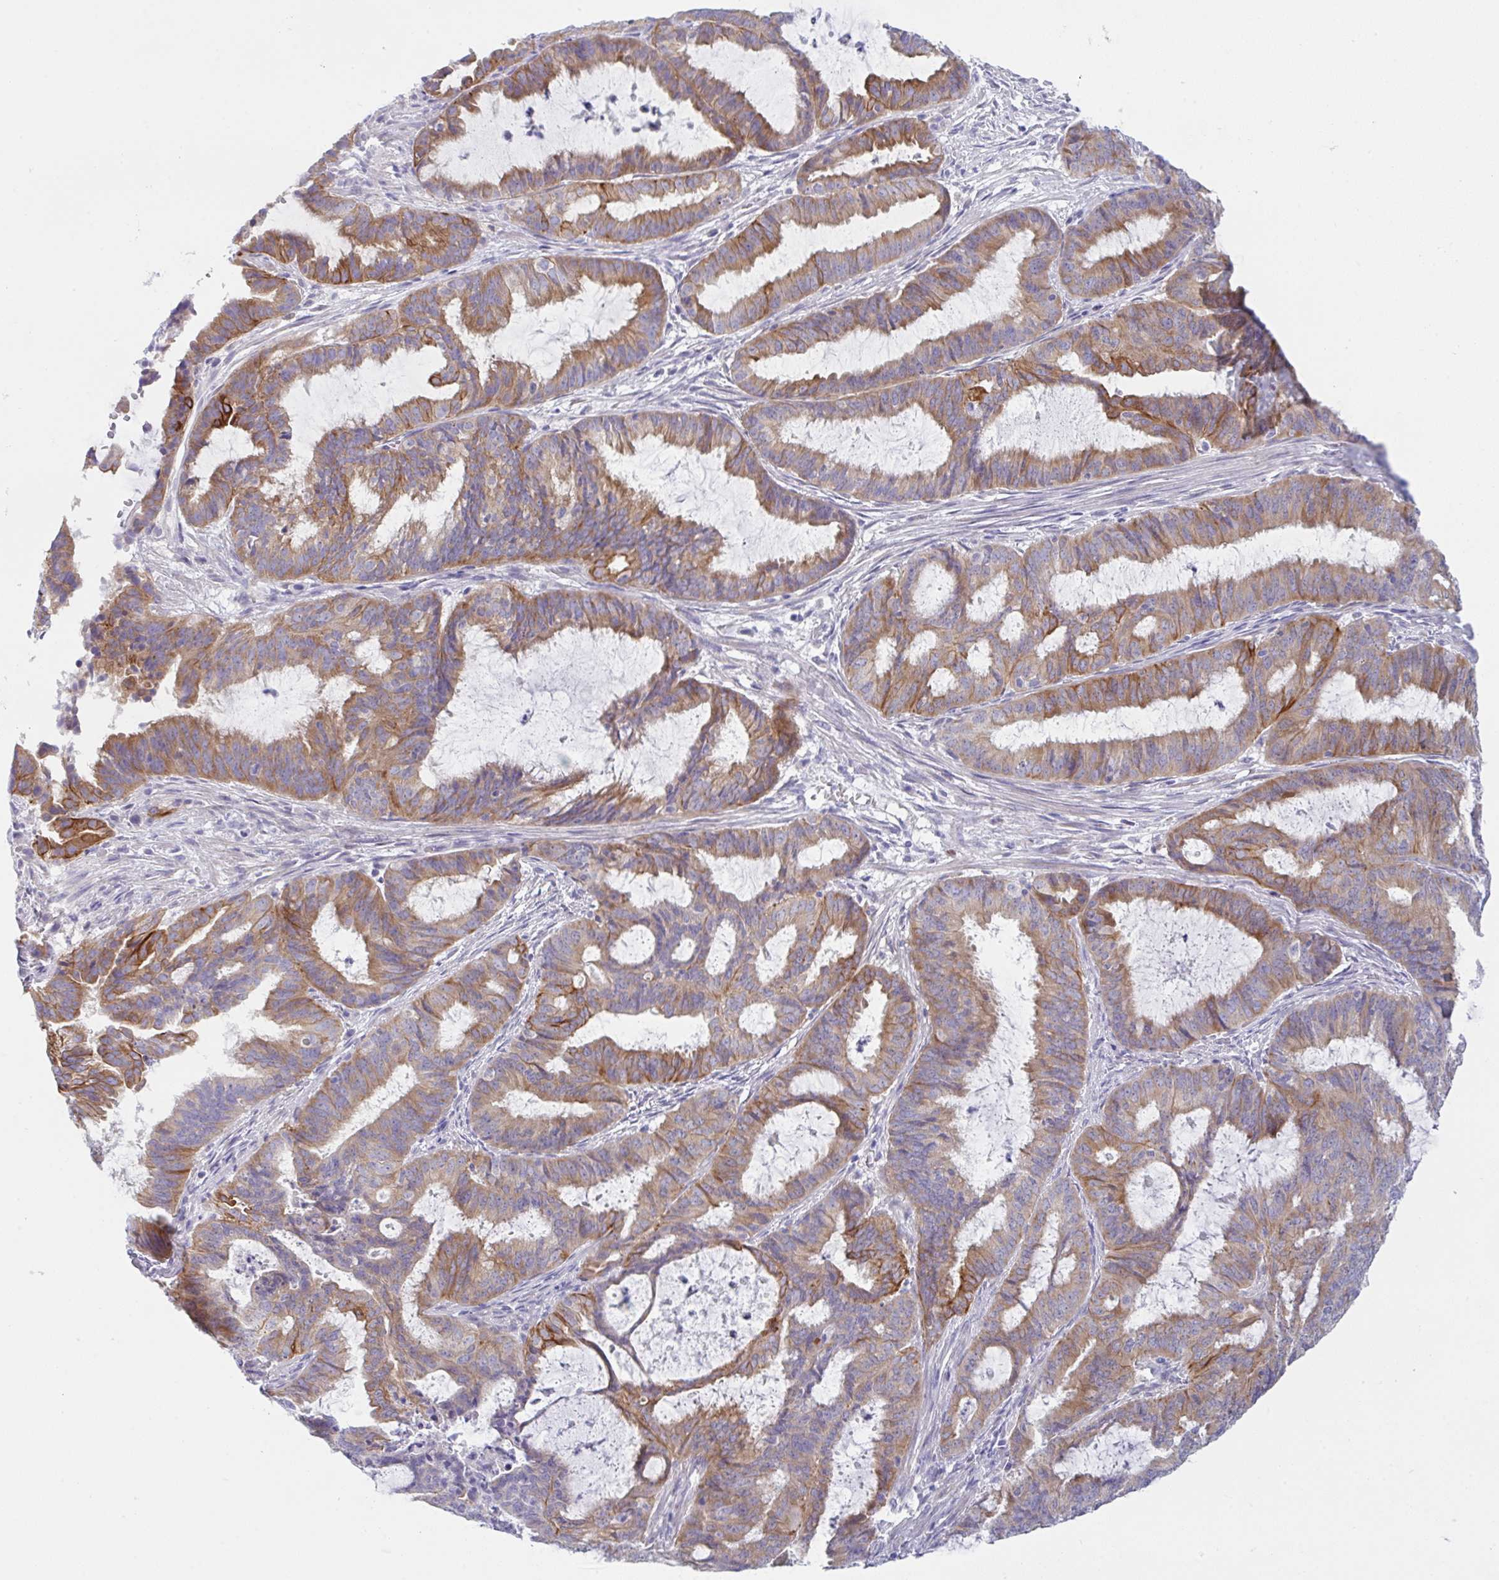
{"staining": {"intensity": "moderate", "quantity": "25%-75%", "location": "cytoplasmic/membranous"}, "tissue": "endometrial cancer", "cell_type": "Tumor cells", "image_type": "cancer", "snomed": [{"axis": "morphology", "description": "Adenocarcinoma, NOS"}, {"axis": "topography", "description": "Endometrium"}], "caption": "Endometrial adenocarcinoma stained with a protein marker shows moderate staining in tumor cells.", "gene": "TRAF4", "patient": {"sex": "female", "age": 51}}